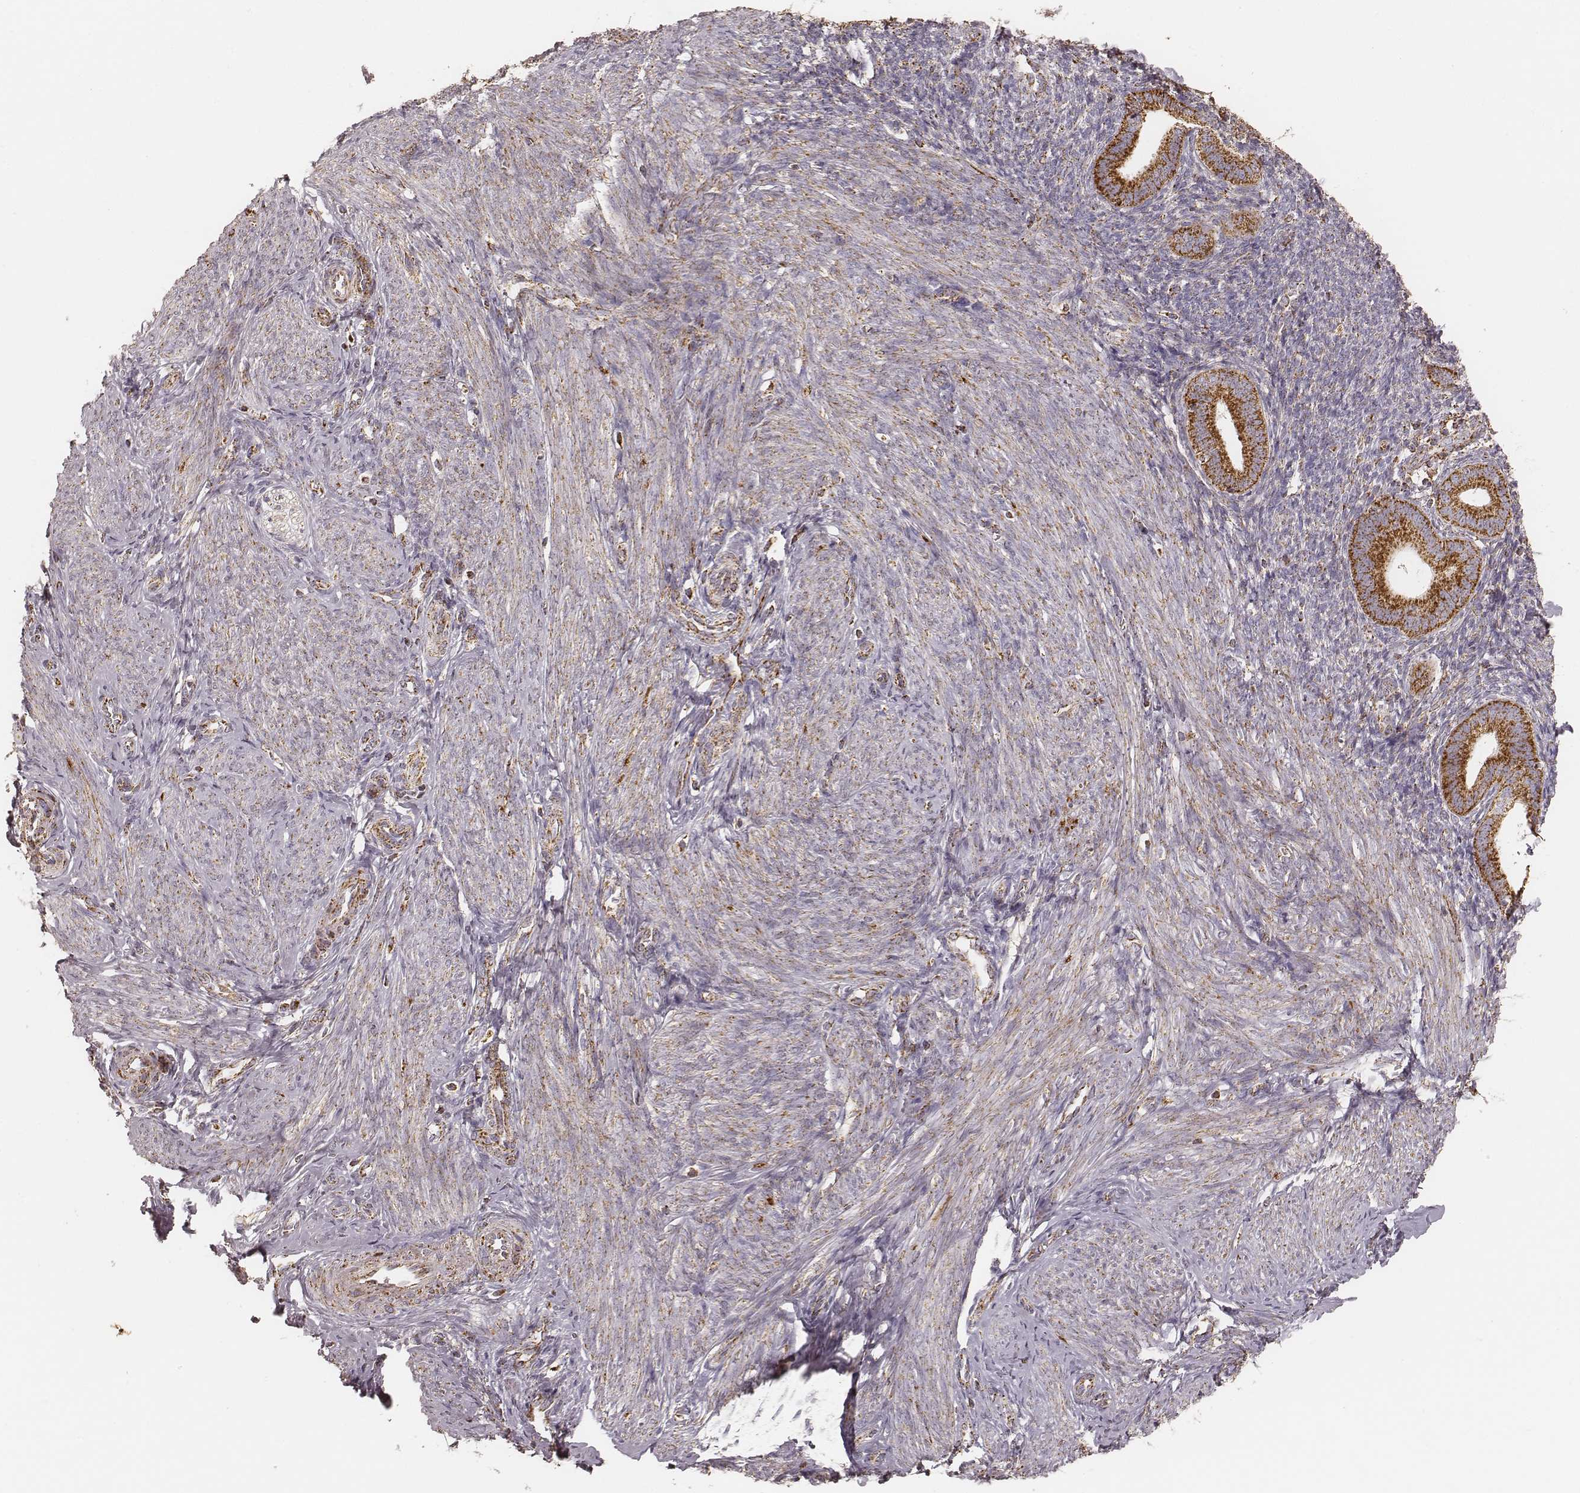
{"staining": {"intensity": "moderate", "quantity": "<25%", "location": "cytoplasmic/membranous"}, "tissue": "endometrium", "cell_type": "Cells in endometrial stroma", "image_type": "normal", "snomed": [{"axis": "morphology", "description": "Normal tissue, NOS"}, {"axis": "topography", "description": "Endometrium"}], "caption": "Endometrium stained with a protein marker displays moderate staining in cells in endometrial stroma.", "gene": "CS", "patient": {"sex": "female", "age": 40}}